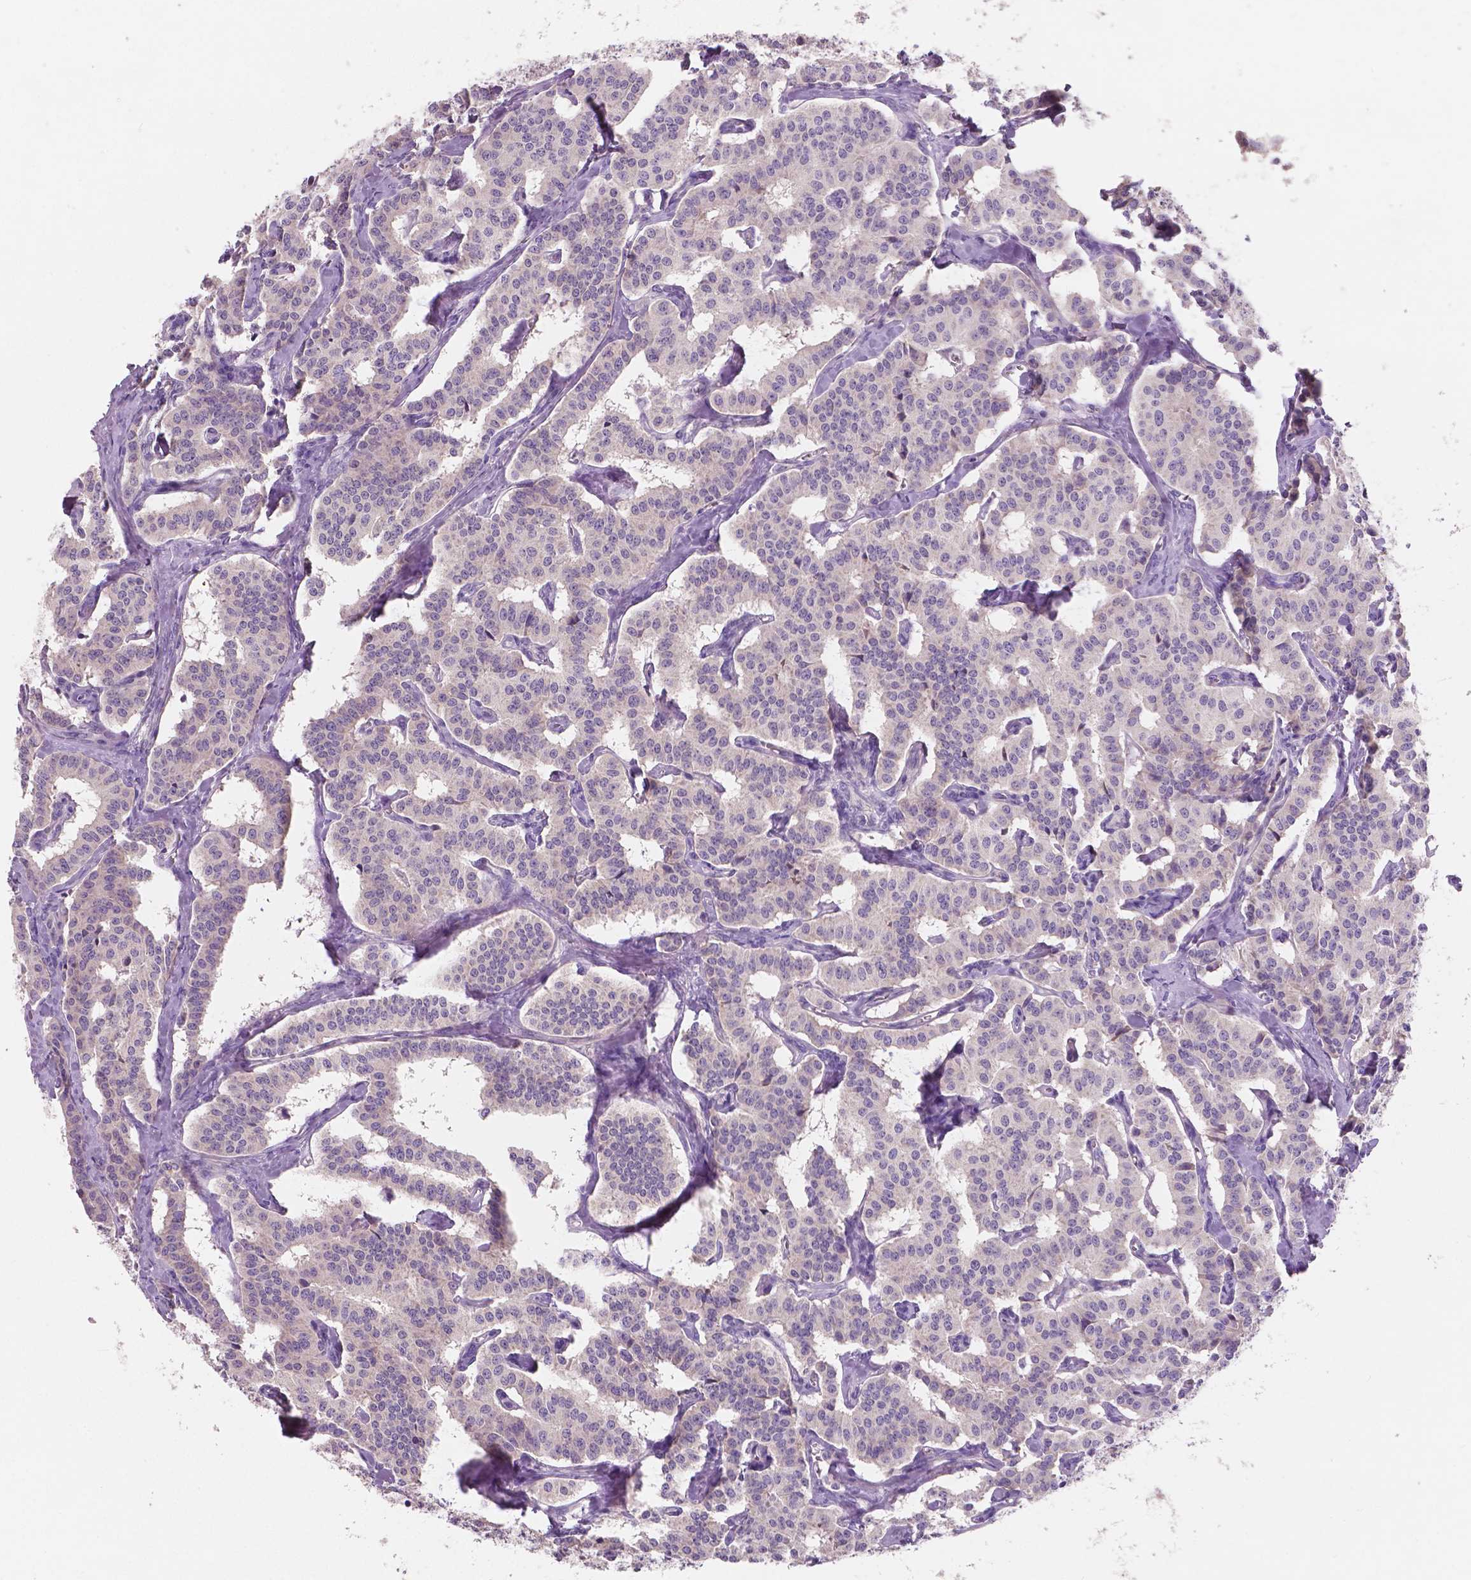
{"staining": {"intensity": "negative", "quantity": "none", "location": "none"}, "tissue": "carcinoid", "cell_type": "Tumor cells", "image_type": "cancer", "snomed": [{"axis": "morphology", "description": "Carcinoid, malignant, NOS"}, {"axis": "topography", "description": "Lung"}], "caption": "Carcinoid (malignant) was stained to show a protein in brown. There is no significant staining in tumor cells. (Stains: DAB immunohistochemistry (IHC) with hematoxylin counter stain, Microscopy: brightfield microscopy at high magnification).", "gene": "LSM14B", "patient": {"sex": "female", "age": 46}}